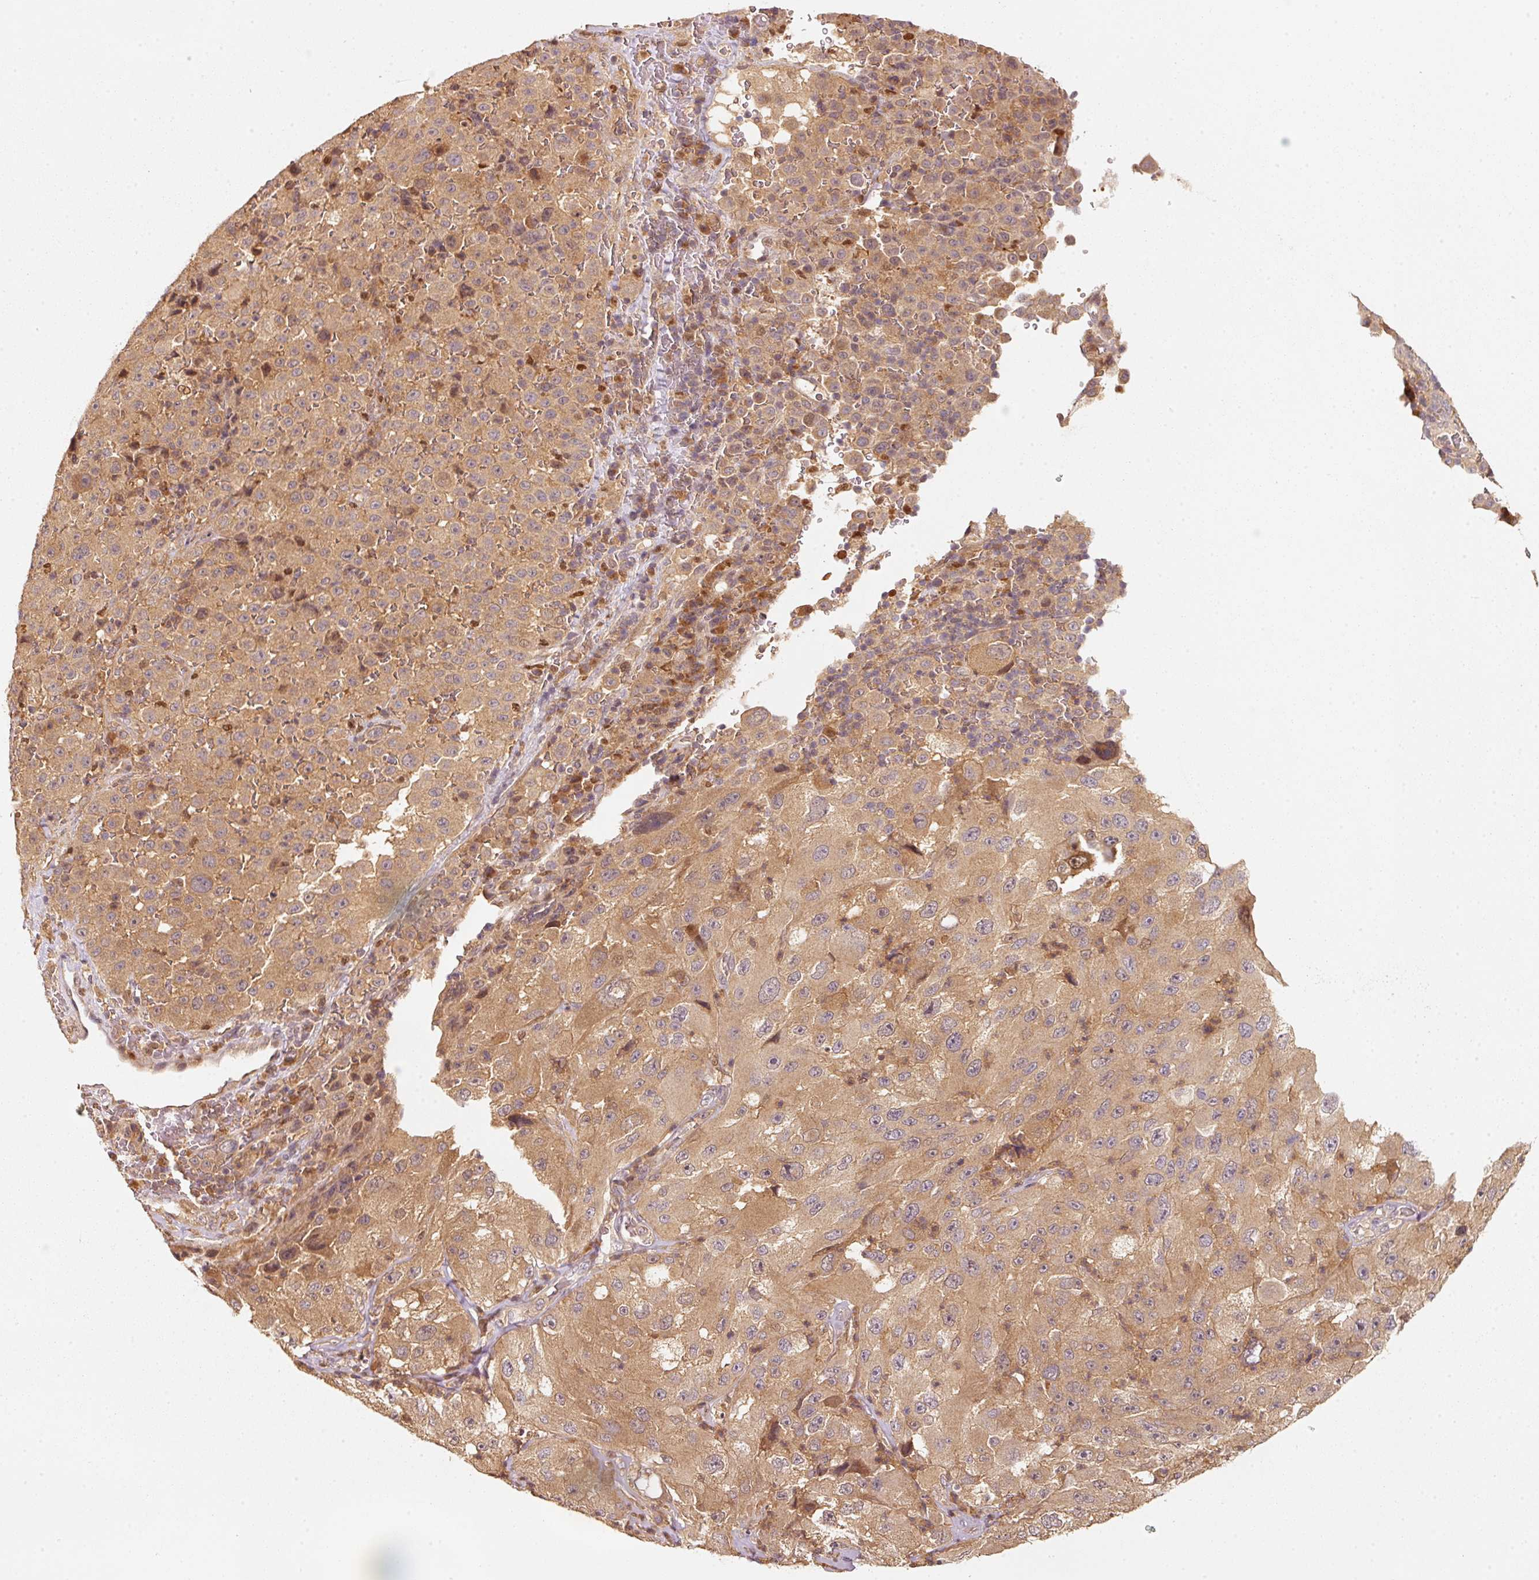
{"staining": {"intensity": "moderate", "quantity": ">75%", "location": "cytoplasmic/membranous"}, "tissue": "melanoma", "cell_type": "Tumor cells", "image_type": "cancer", "snomed": [{"axis": "morphology", "description": "Malignant melanoma, Metastatic site"}, {"axis": "topography", "description": "Lymph node"}], "caption": "A micrograph of melanoma stained for a protein shows moderate cytoplasmic/membranous brown staining in tumor cells.", "gene": "RRAS2", "patient": {"sex": "male", "age": 62}}